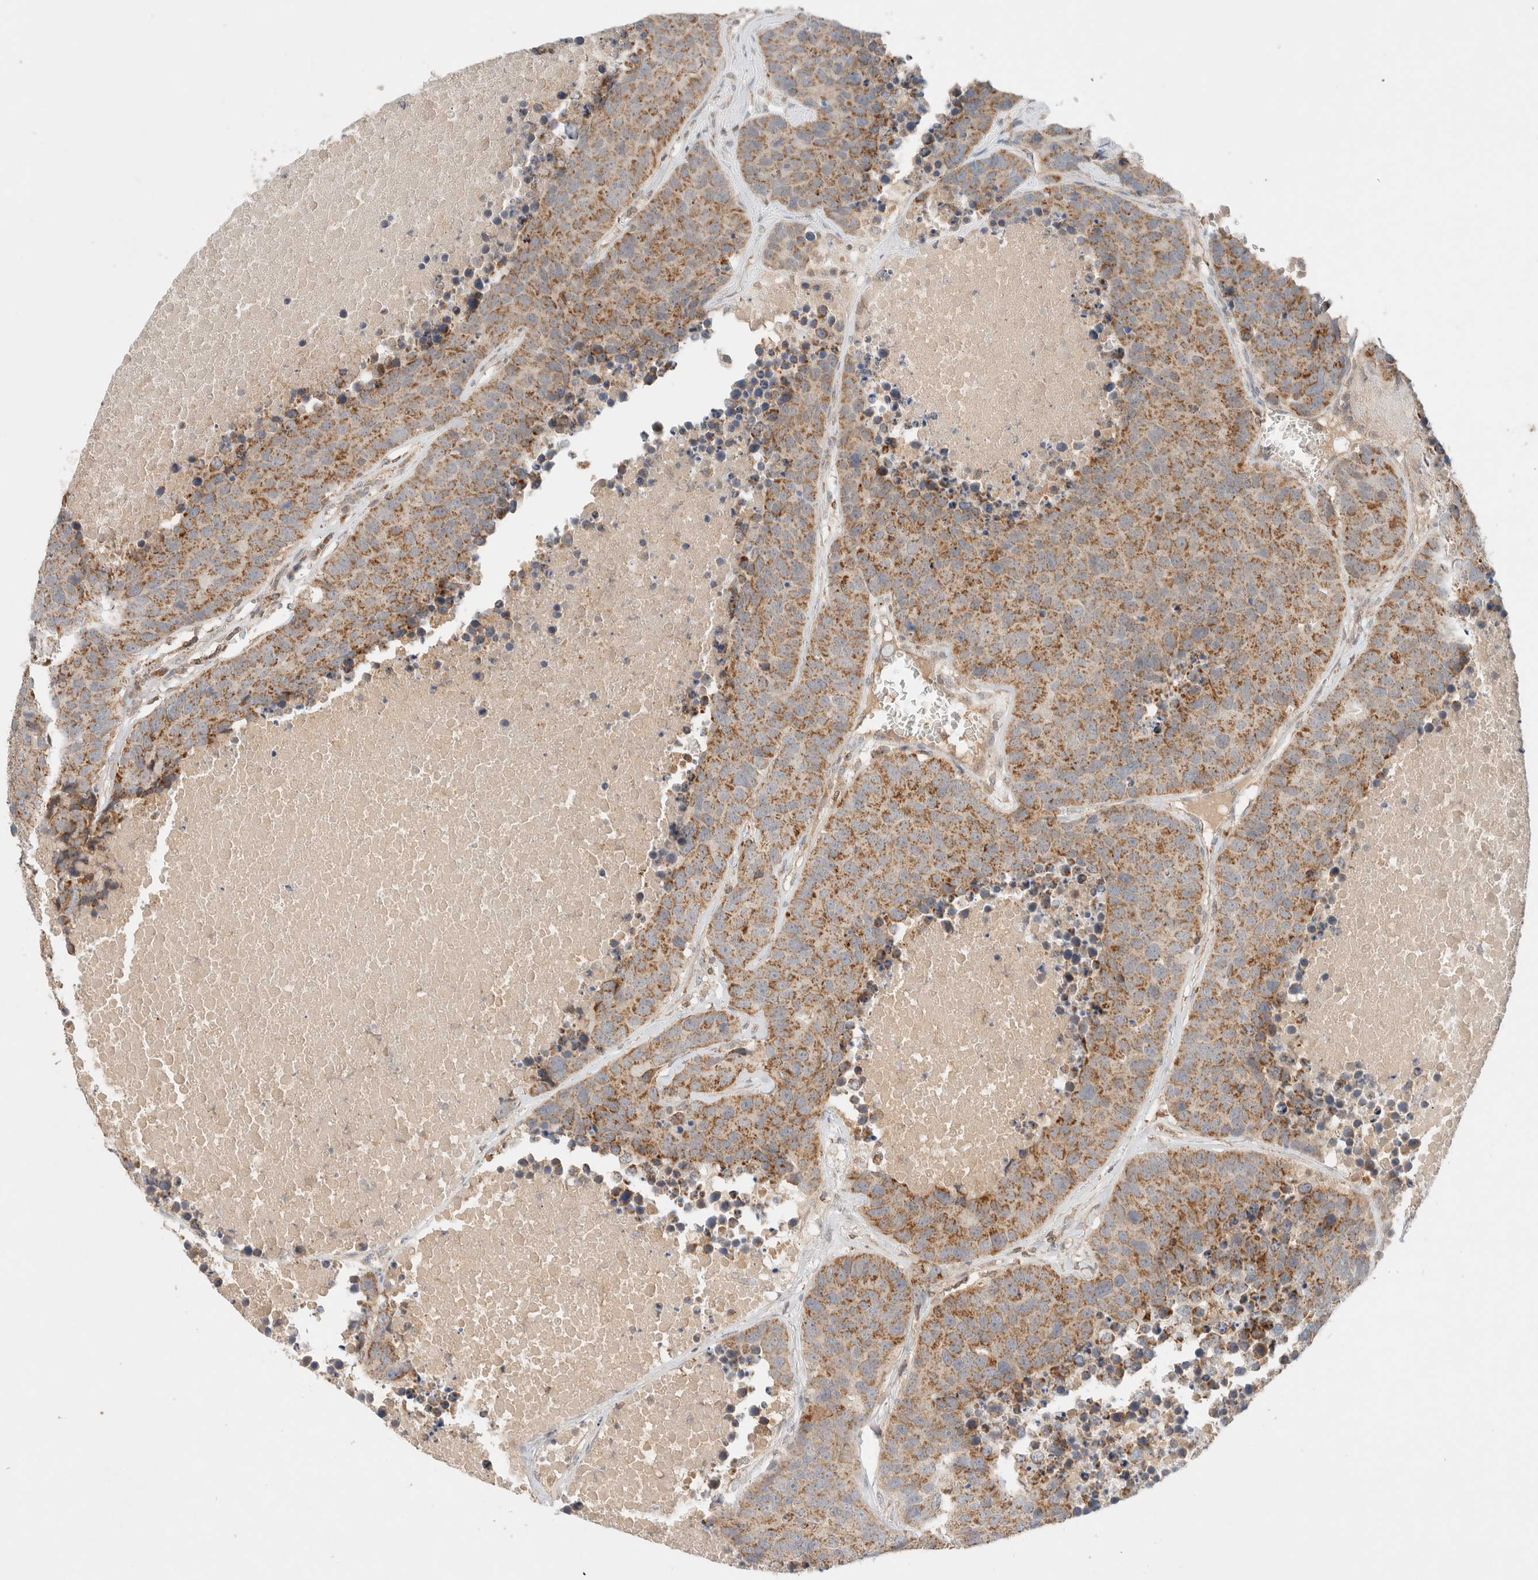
{"staining": {"intensity": "moderate", "quantity": ">75%", "location": "cytoplasmic/membranous"}, "tissue": "carcinoid", "cell_type": "Tumor cells", "image_type": "cancer", "snomed": [{"axis": "morphology", "description": "Carcinoid, malignant, NOS"}, {"axis": "topography", "description": "Lung"}], "caption": "Carcinoid (malignant) stained with a protein marker displays moderate staining in tumor cells.", "gene": "MRM3", "patient": {"sex": "male", "age": 60}}